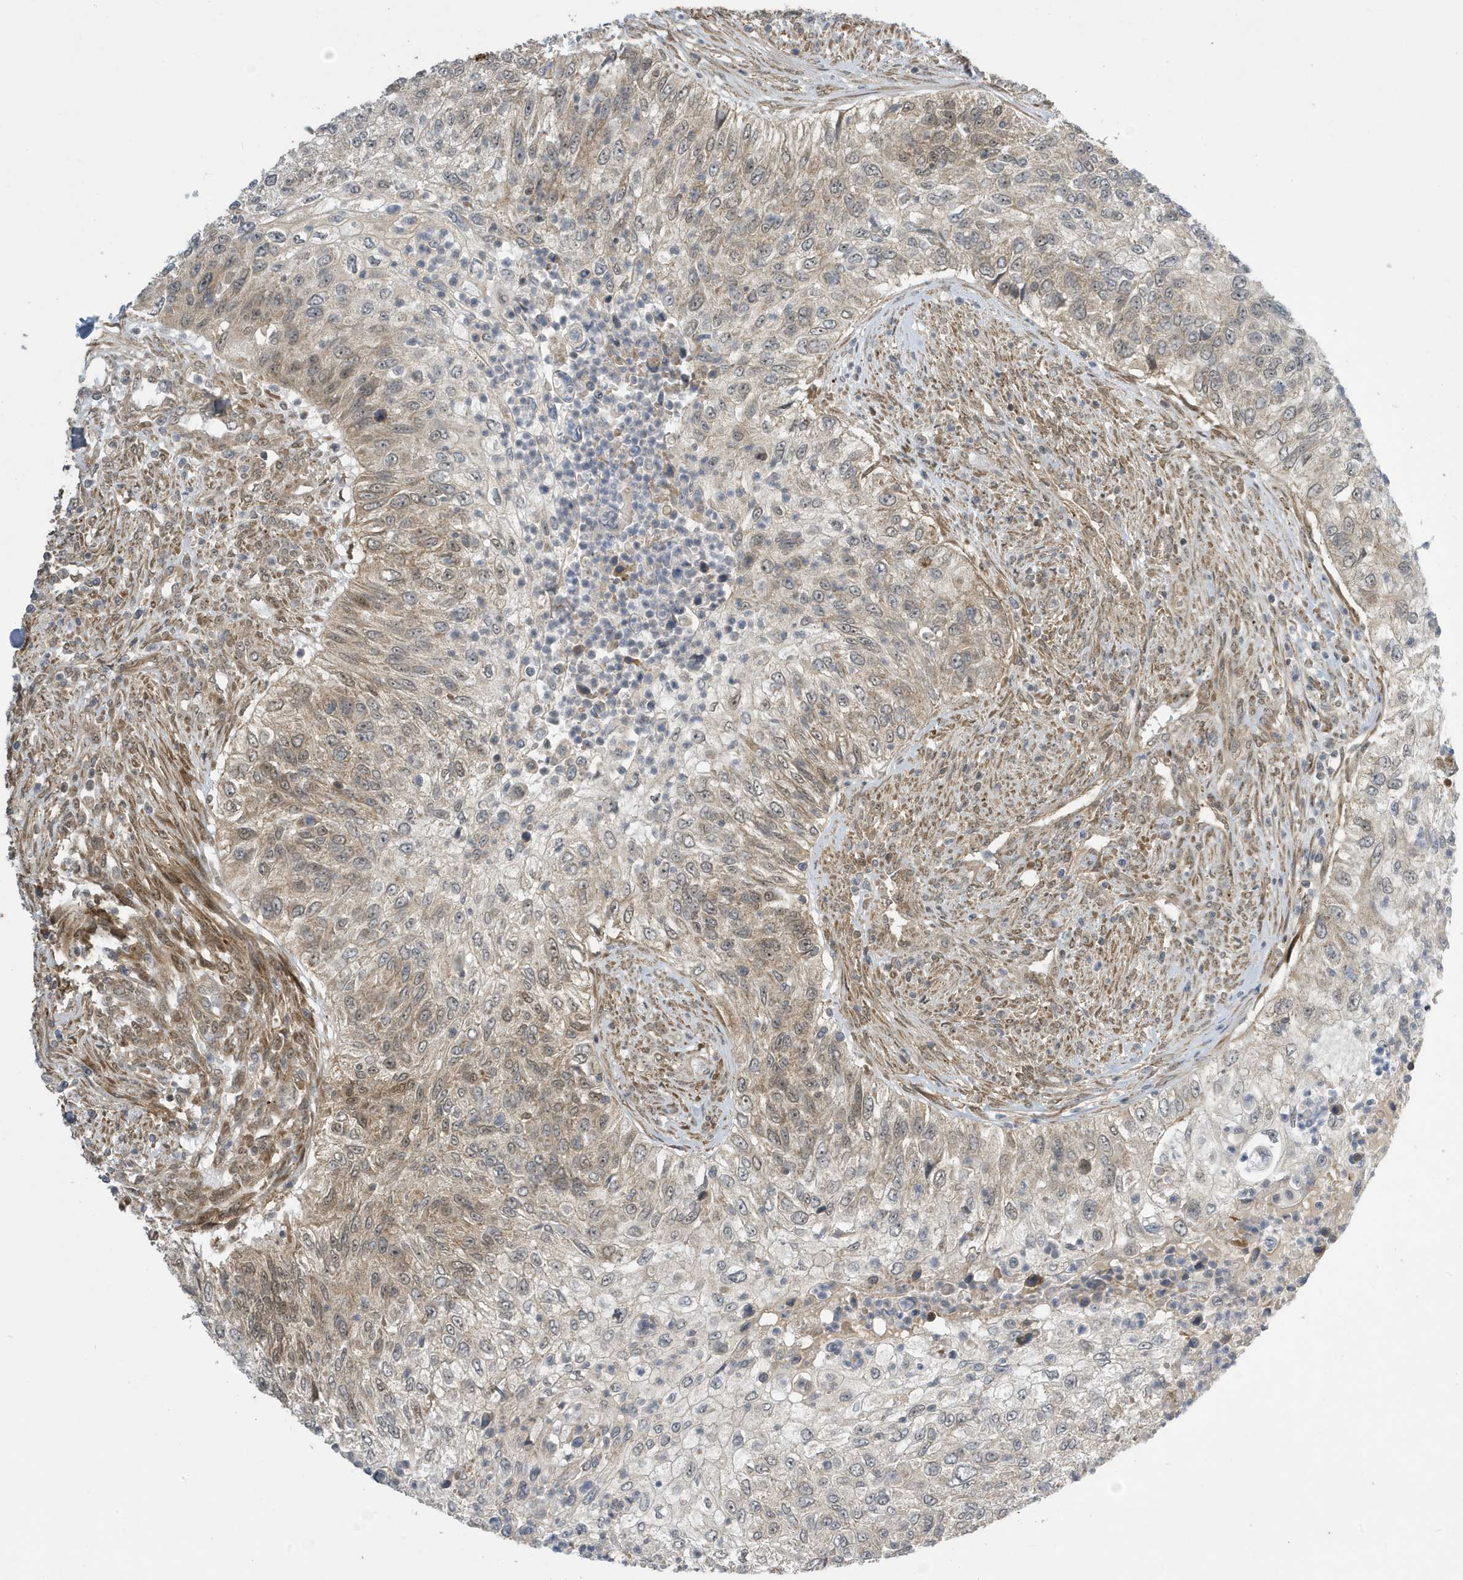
{"staining": {"intensity": "weak", "quantity": "25%-75%", "location": "cytoplasmic/membranous"}, "tissue": "urothelial cancer", "cell_type": "Tumor cells", "image_type": "cancer", "snomed": [{"axis": "morphology", "description": "Urothelial carcinoma, High grade"}, {"axis": "topography", "description": "Urinary bladder"}], "caption": "Human urothelial carcinoma (high-grade) stained with a brown dye displays weak cytoplasmic/membranous positive positivity in approximately 25%-75% of tumor cells.", "gene": "NCOA7", "patient": {"sex": "female", "age": 60}}